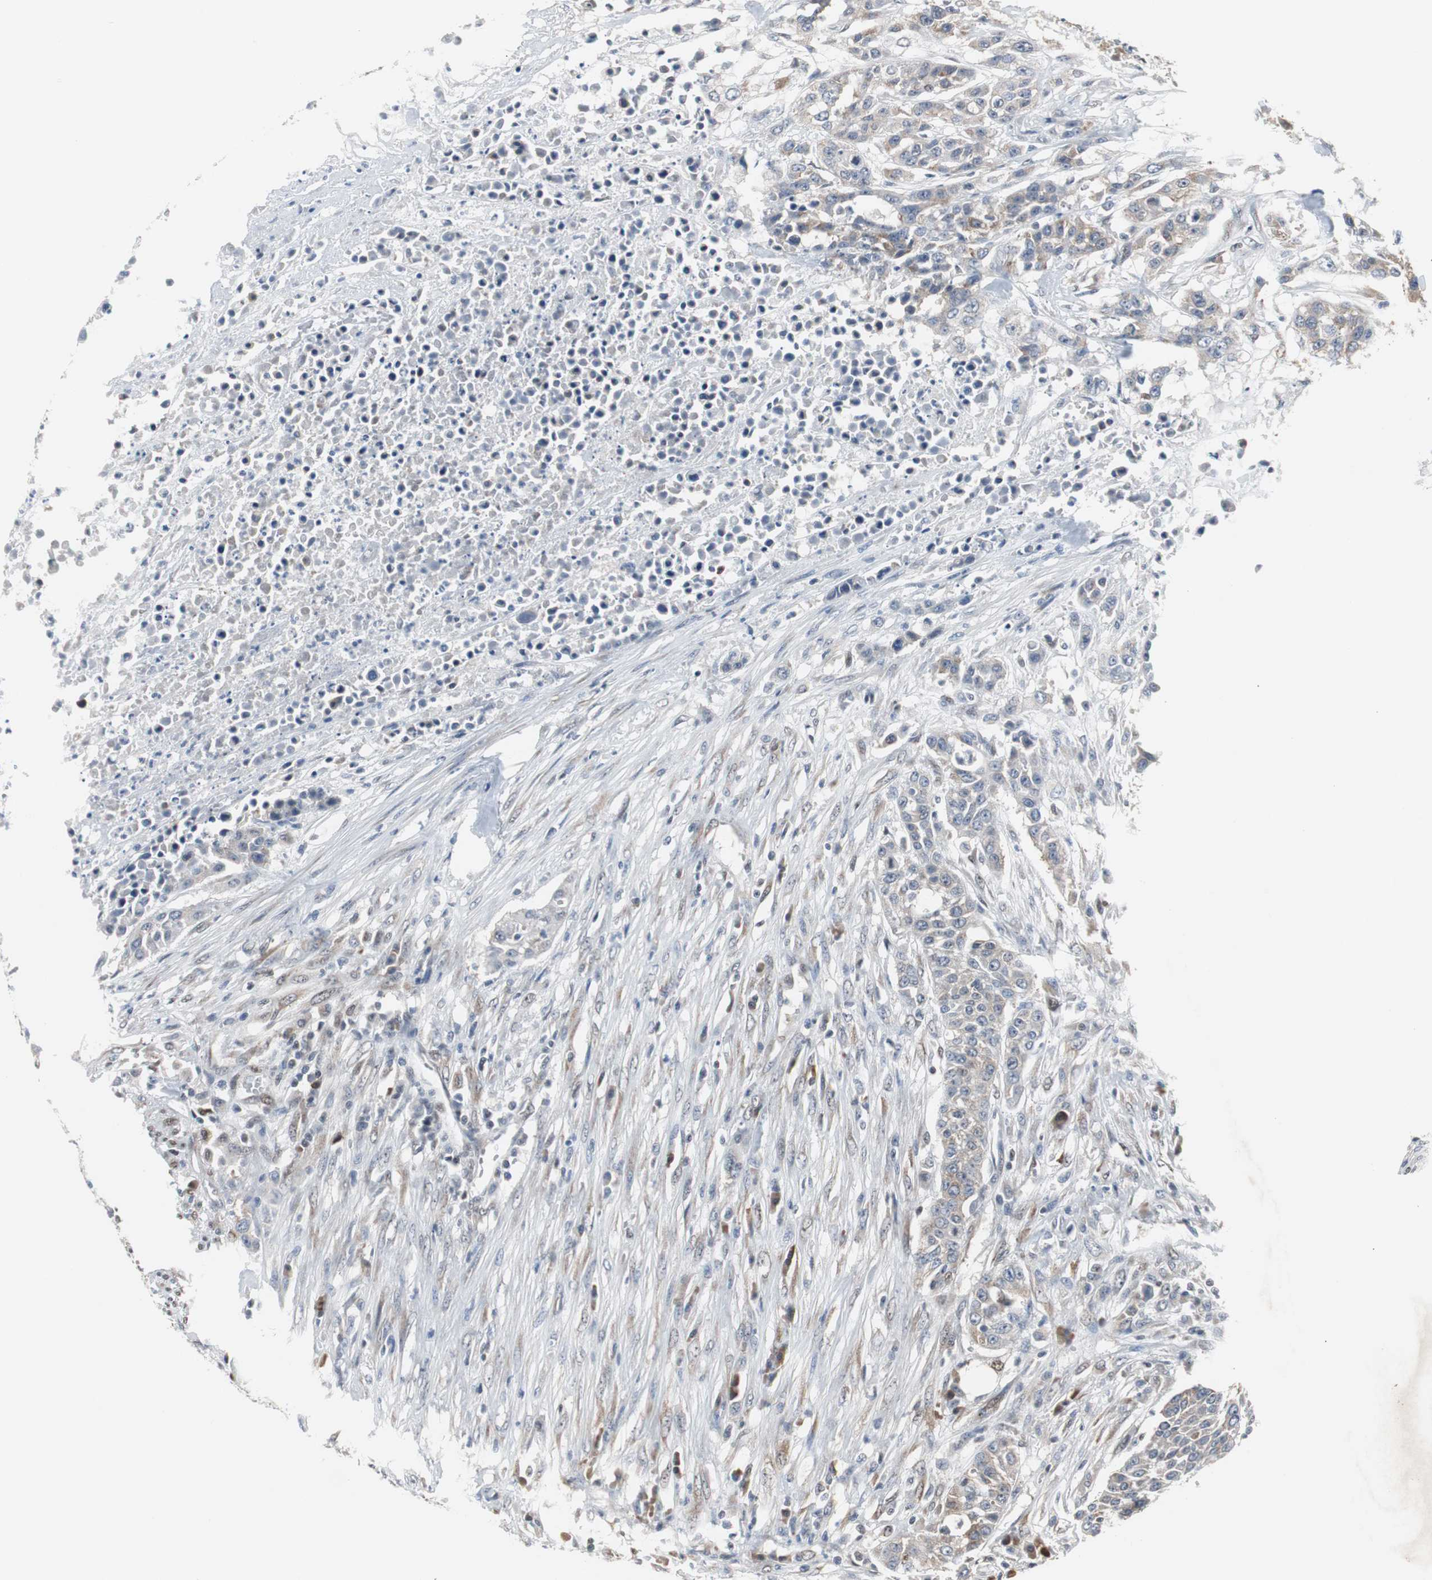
{"staining": {"intensity": "weak", "quantity": "<25%", "location": "cytoplasmic/membranous"}, "tissue": "urothelial cancer", "cell_type": "Tumor cells", "image_type": "cancer", "snomed": [{"axis": "morphology", "description": "Urothelial carcinoma, High grade"}, {"axis": "topography", "description": "Urinary bladder"}], "caption": "Immunohistochemistry photomicrograph of human urothelial cancer stained for a protein (brown), which demonstrates no staining in tumor cells.", "gene": "ZHX2", "patient": {"sex": "male", "age": 74}}